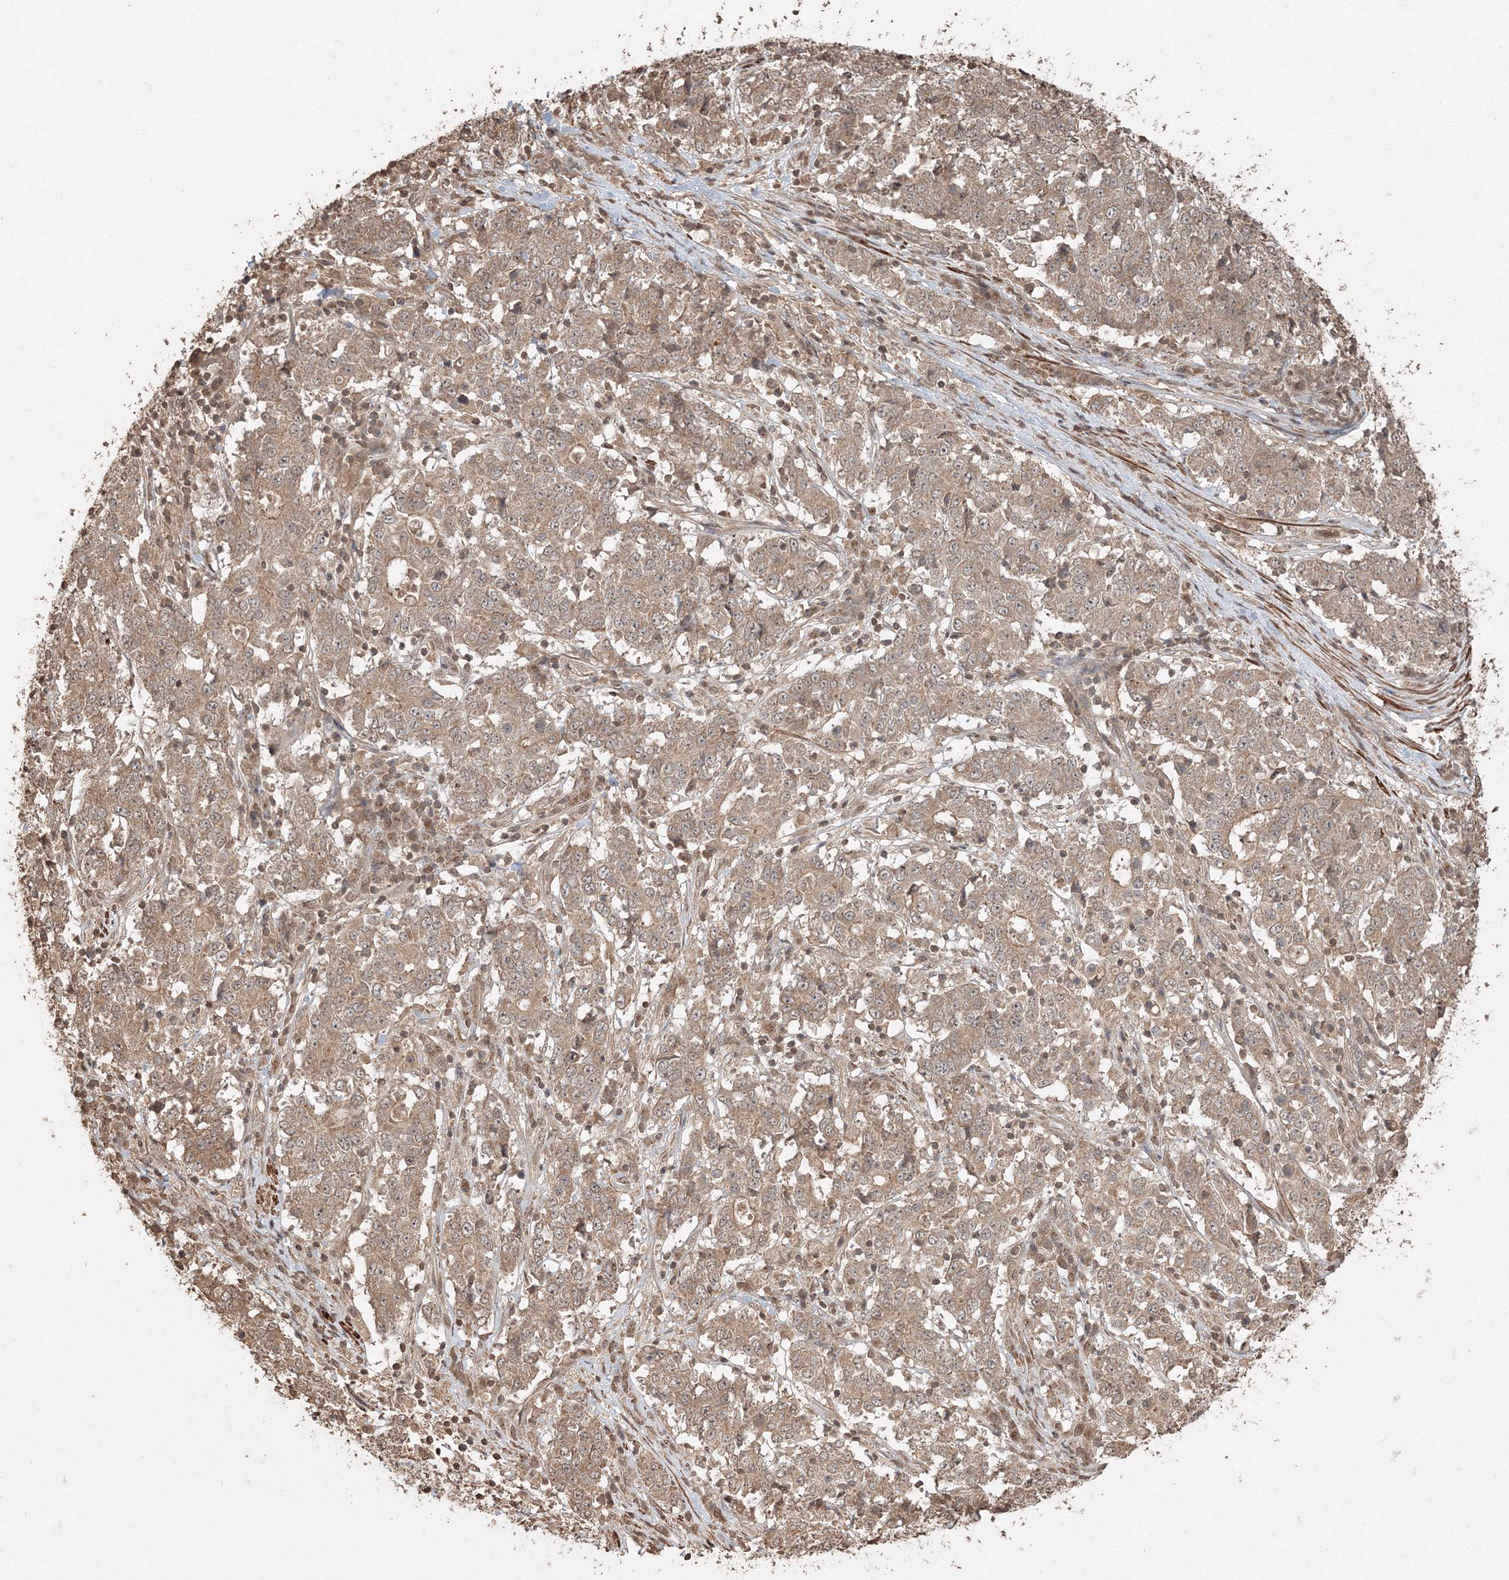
{"staining": {"intensity": "weak", "quantity": ">75%", "location": "cytoplasmic/membranous"}, "tissue": "stomach cancer", "cell_type": "Tumor cells", "image_type": "cancer", "snomed": [{"axis": "morphology", "description": "Adenocarcinoma, NOS"}, {"axis": "topography", "description": "Stomach"}], "caption": "This histopathology image demonstrates immunohistochemistry (IHC) staining of stomach adenocarcinoma, with low weak cytoplasmic/membranous expression in approximately >75% of tumor cells.", "gene": "CCDC122", "patient": {"sex": "male", "age": 59}}